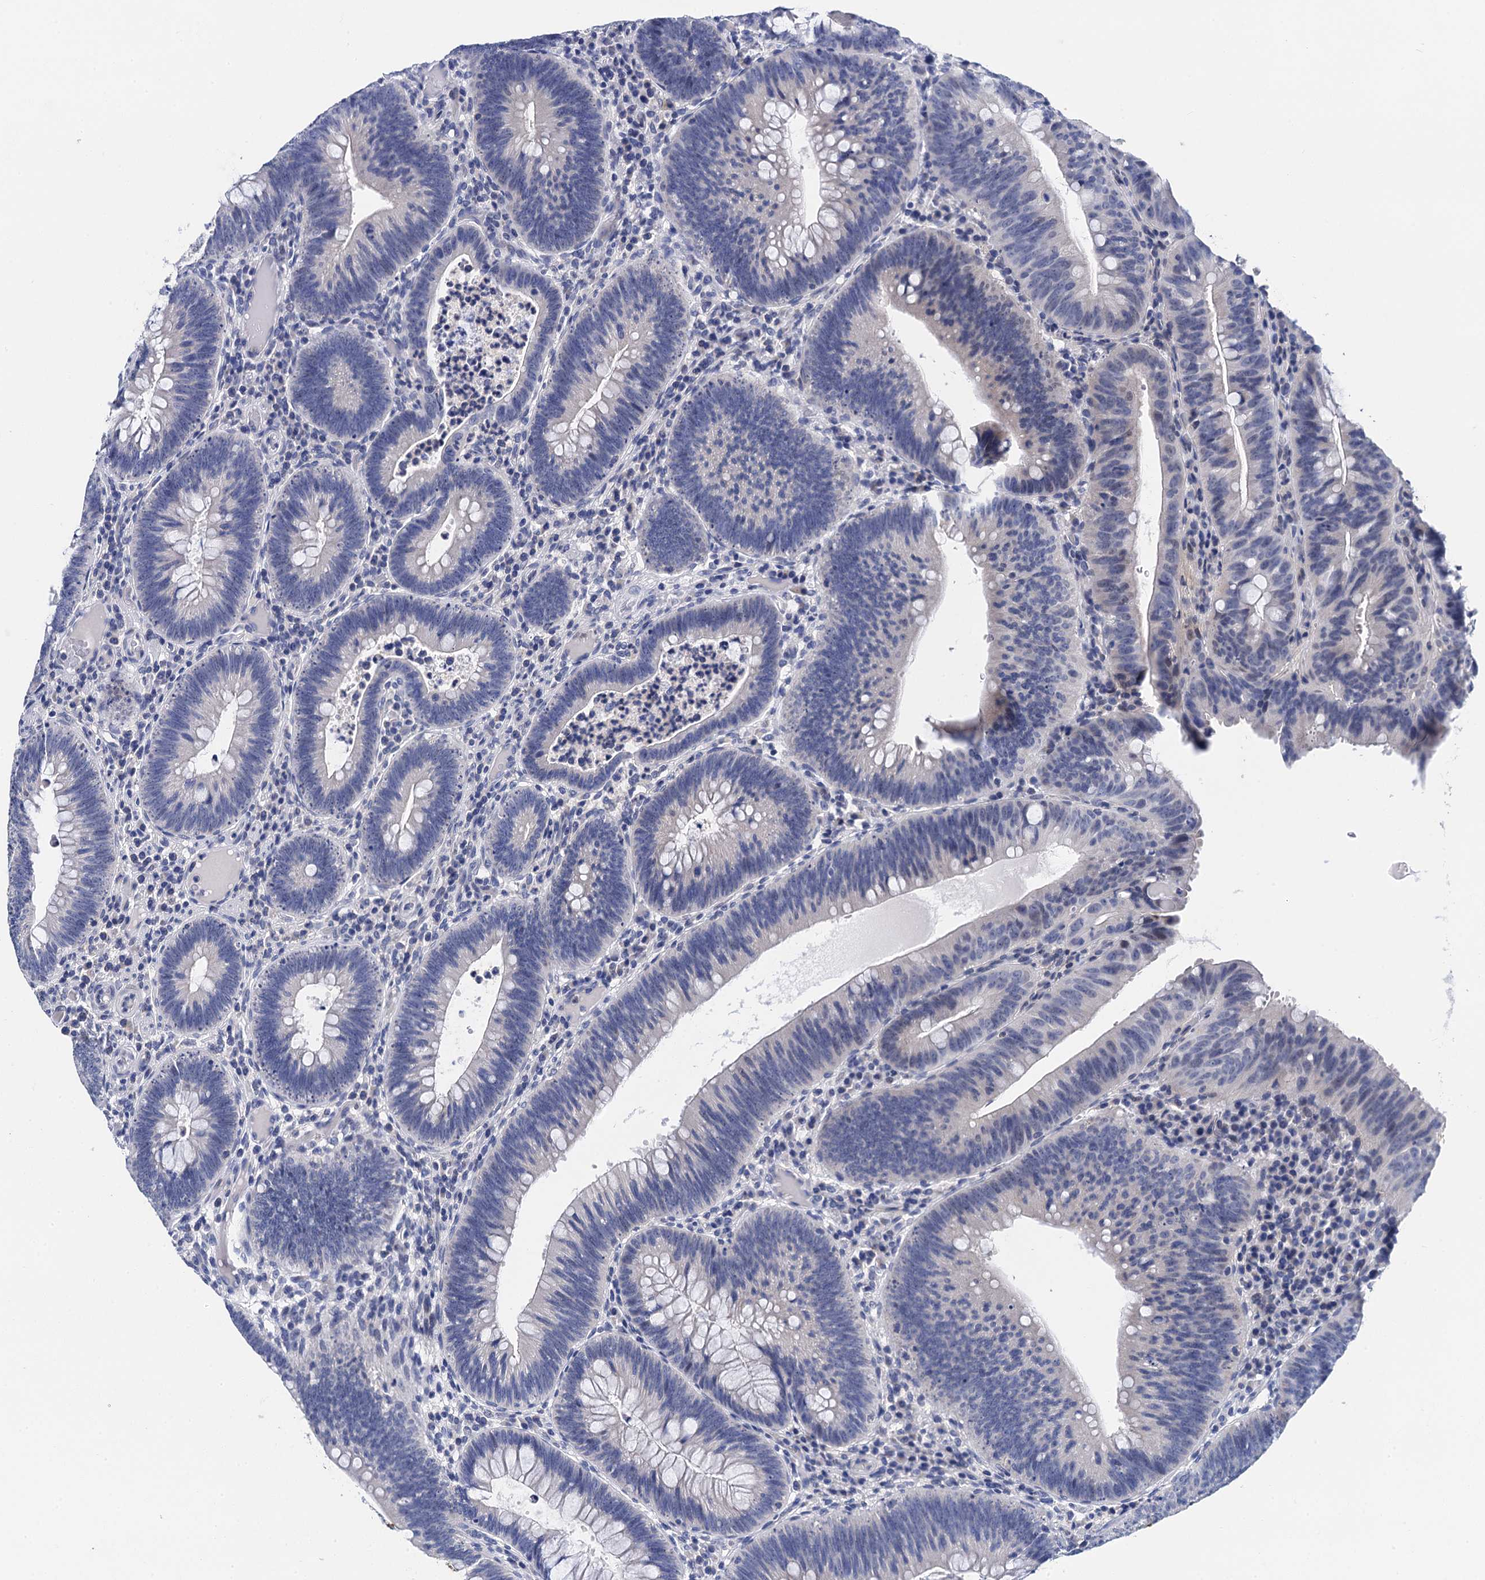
{"staining": {"intensity": "negative", "quantity": "none", "location": "none"}, "tissue": "colorectal cancer", "cell_type": "Tumor cells", "image_type": "cancer", "snomed": [{"axis": "morphology", "description": "Adenocarcinoma, NOS"}, {"axis": "topography", "description": "Rectum"}], "caption": "This is an immunohistochemistry (IHC) photomicrograph of colorectal adenocarcinoma. There is no staining in tumor cells.", "gene": "LYPD3", "patient": {"sex": "female", "age": 75}}